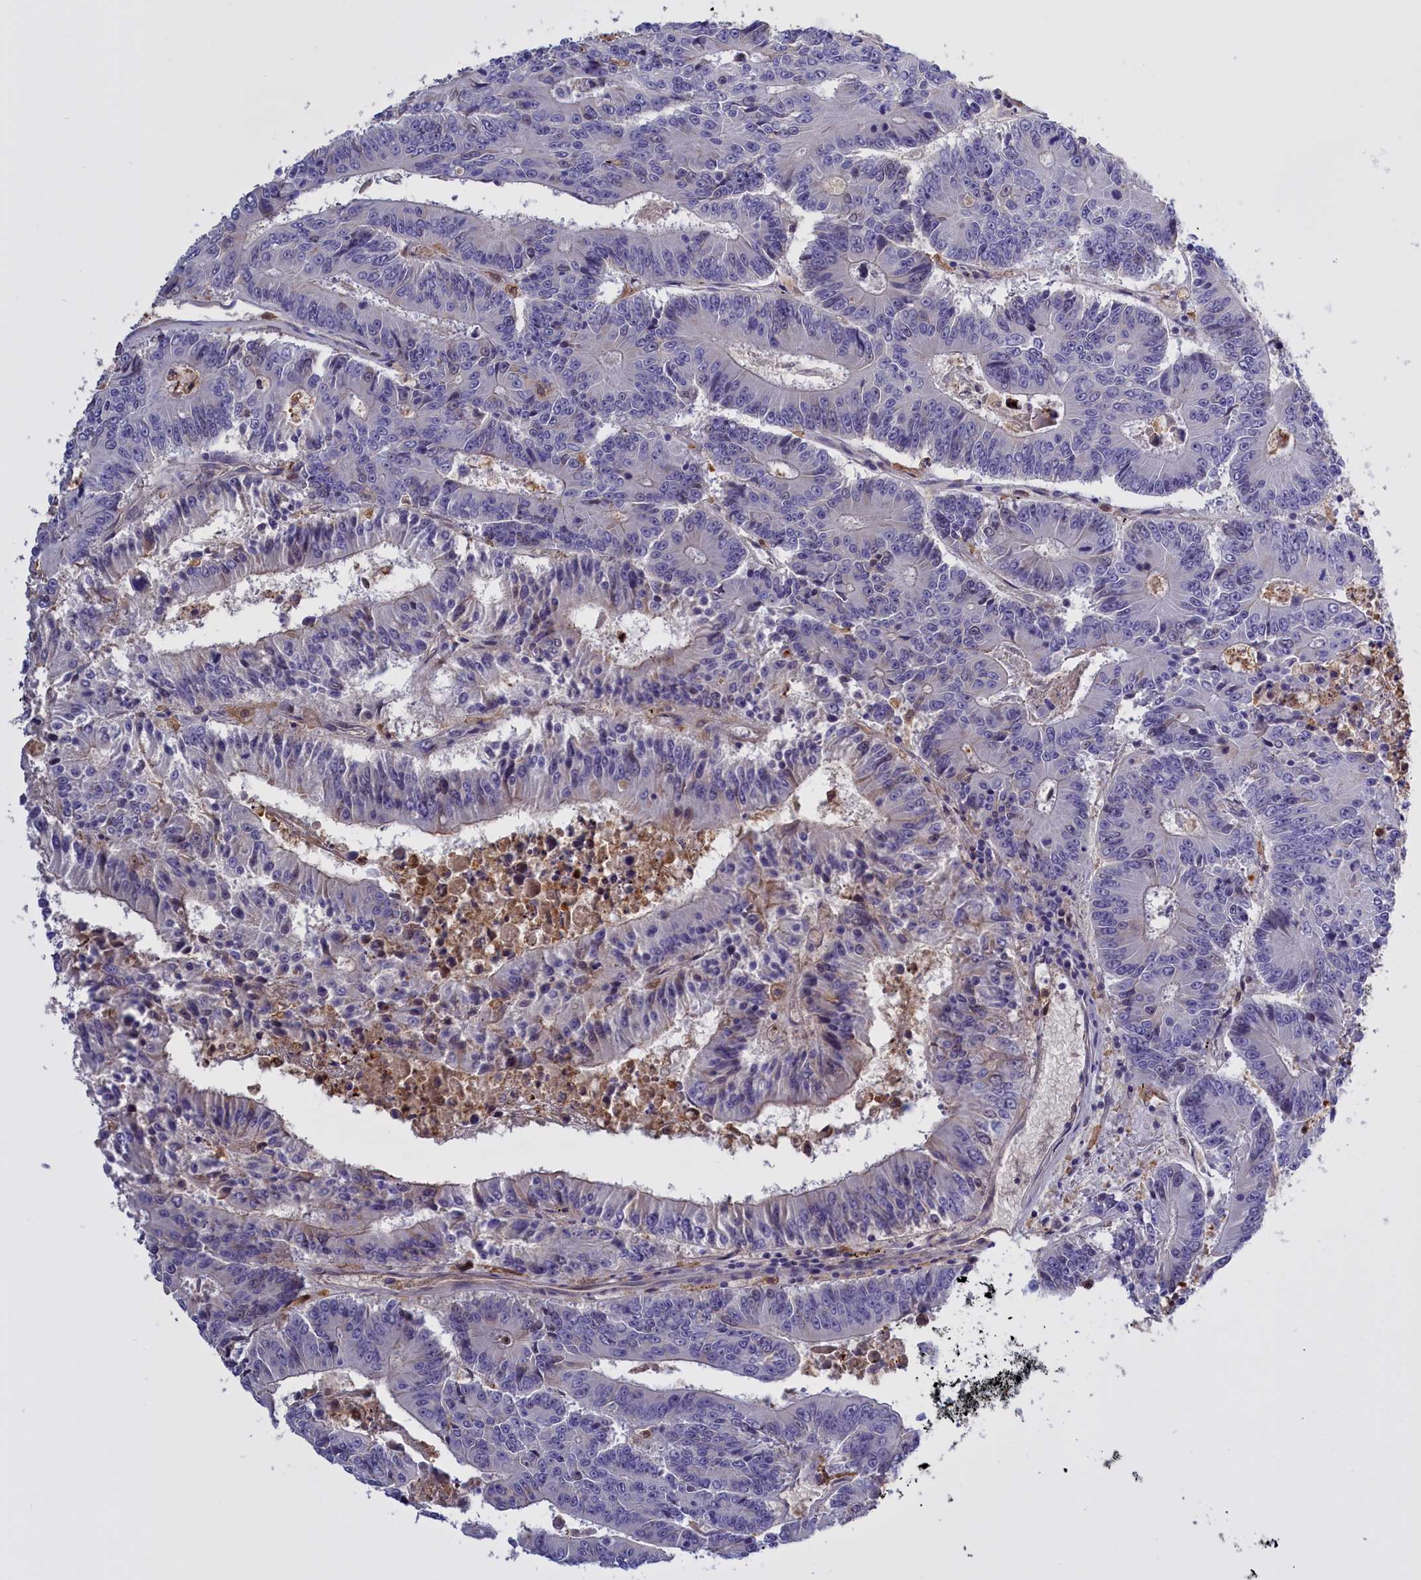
{"staining": {"intensity": "negative", "quantity": "none", "location": "none"}, "tissue": "colorectal cancer", "cell_type": "Tumor cells", "image_type": "cancer", "snomed": [{"axis": "morphology", "description": "Adenocarcinoma, NOS"}, {"axis": "topography", "description": "Colon"}], "caption": "This micrograph is of colorectal cancer (adenocarcinoma) stained with immunohistochemistry (IHC) to label a protein in brown with the nuclei are counter-stained blue. There is no staining in tumor cells.", "gene": "FAM149B1", "patient": {"sex": "male", "age": 83}}